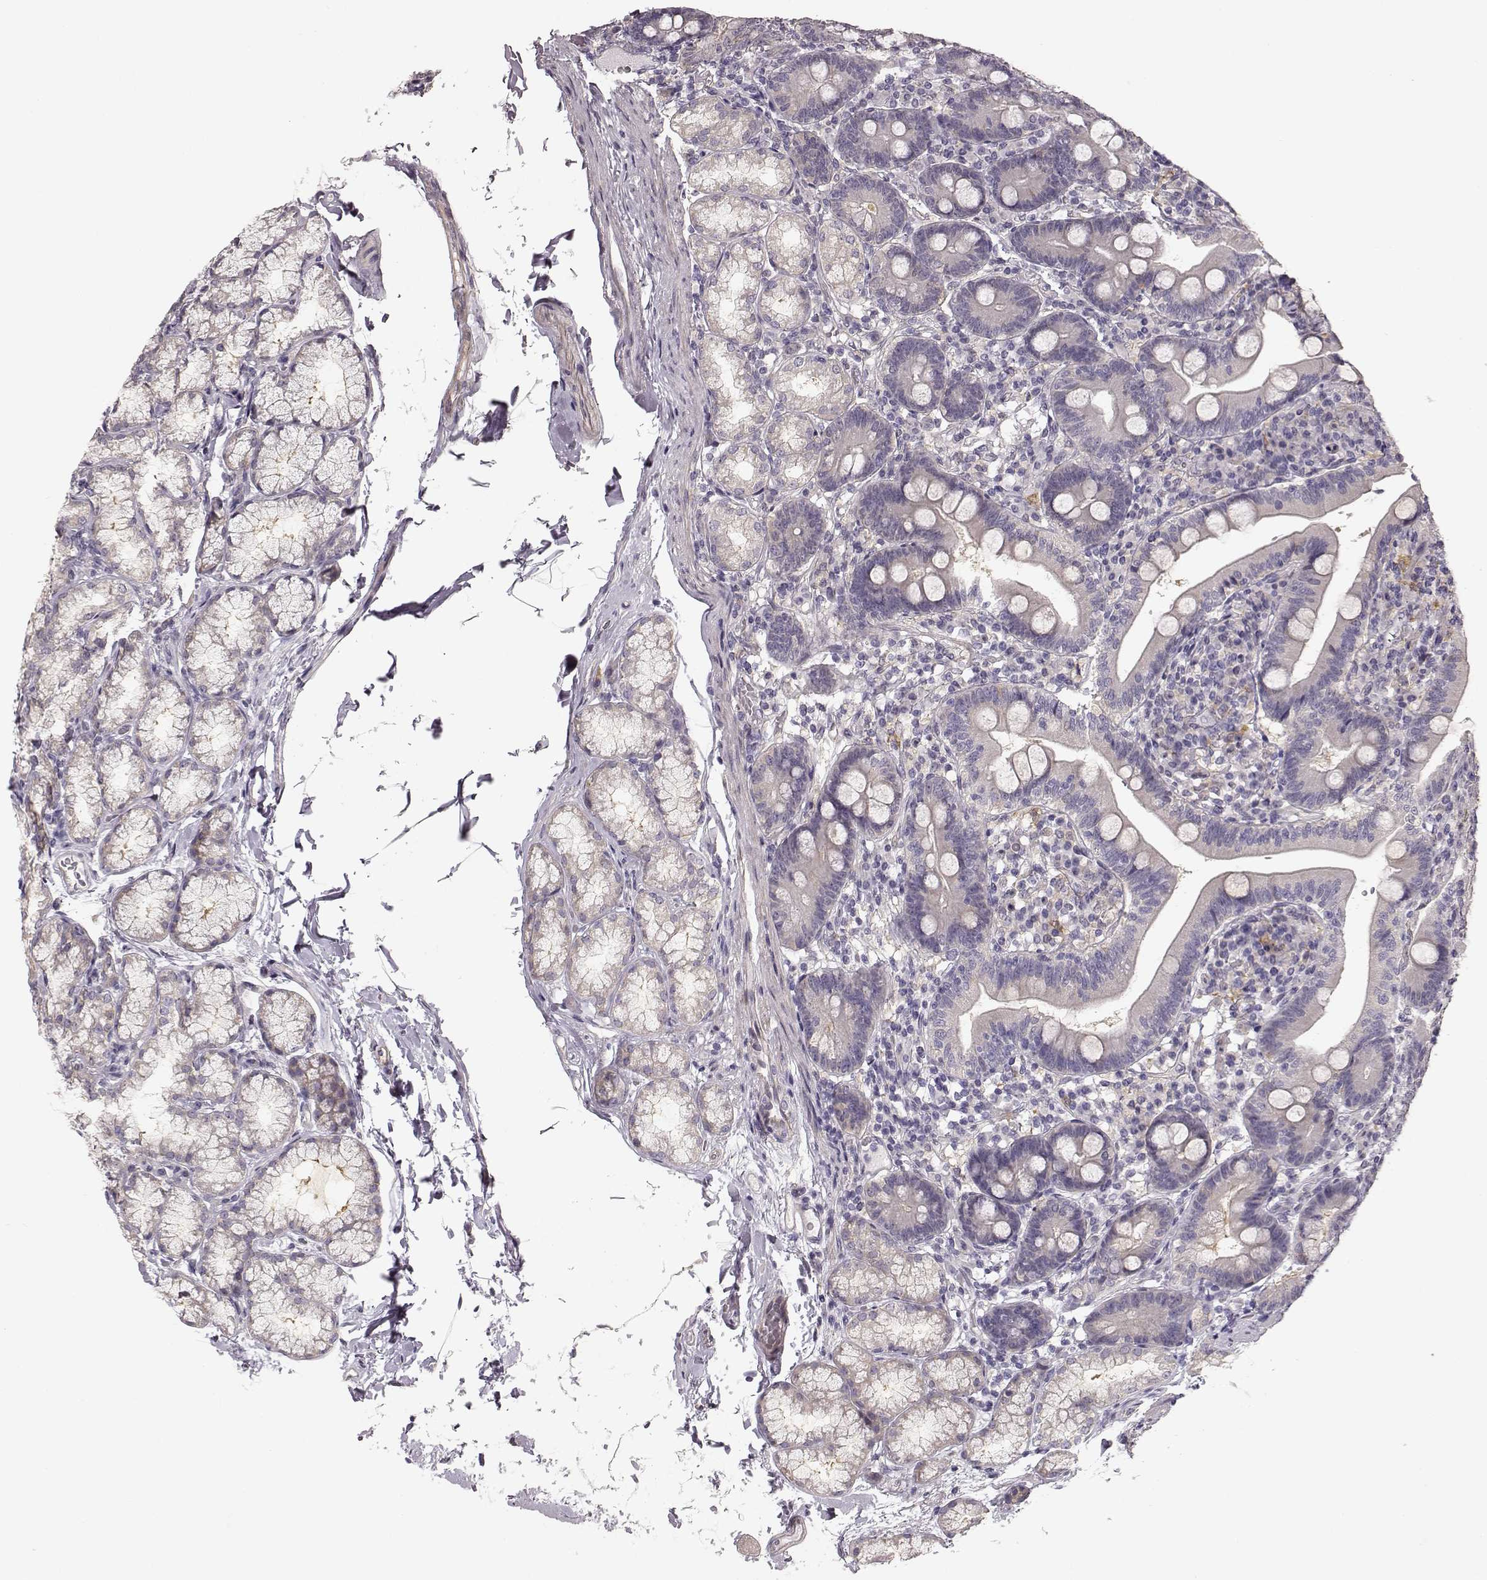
{"staining": {"intensity": "negative", "quantity": "none", "location": "none"}, "tissue": "duodenum", "cell_type": "Glandular cells", "image_type": "normal", "snomed": [{"axis": "morphology", "description": "Normal tissue, NOS"}, {"axis": "topography", "description": "Duodenum"}], "caption": "IHC image of normal duodenum: human duodenum stained with DAB (3,3'-diaminobenzidine) shows no significant protein positivity in glandular cells. Nuclei are stained in blue.", "gene": "GPR50", "patient": {"sex": "female", "age": 67}}